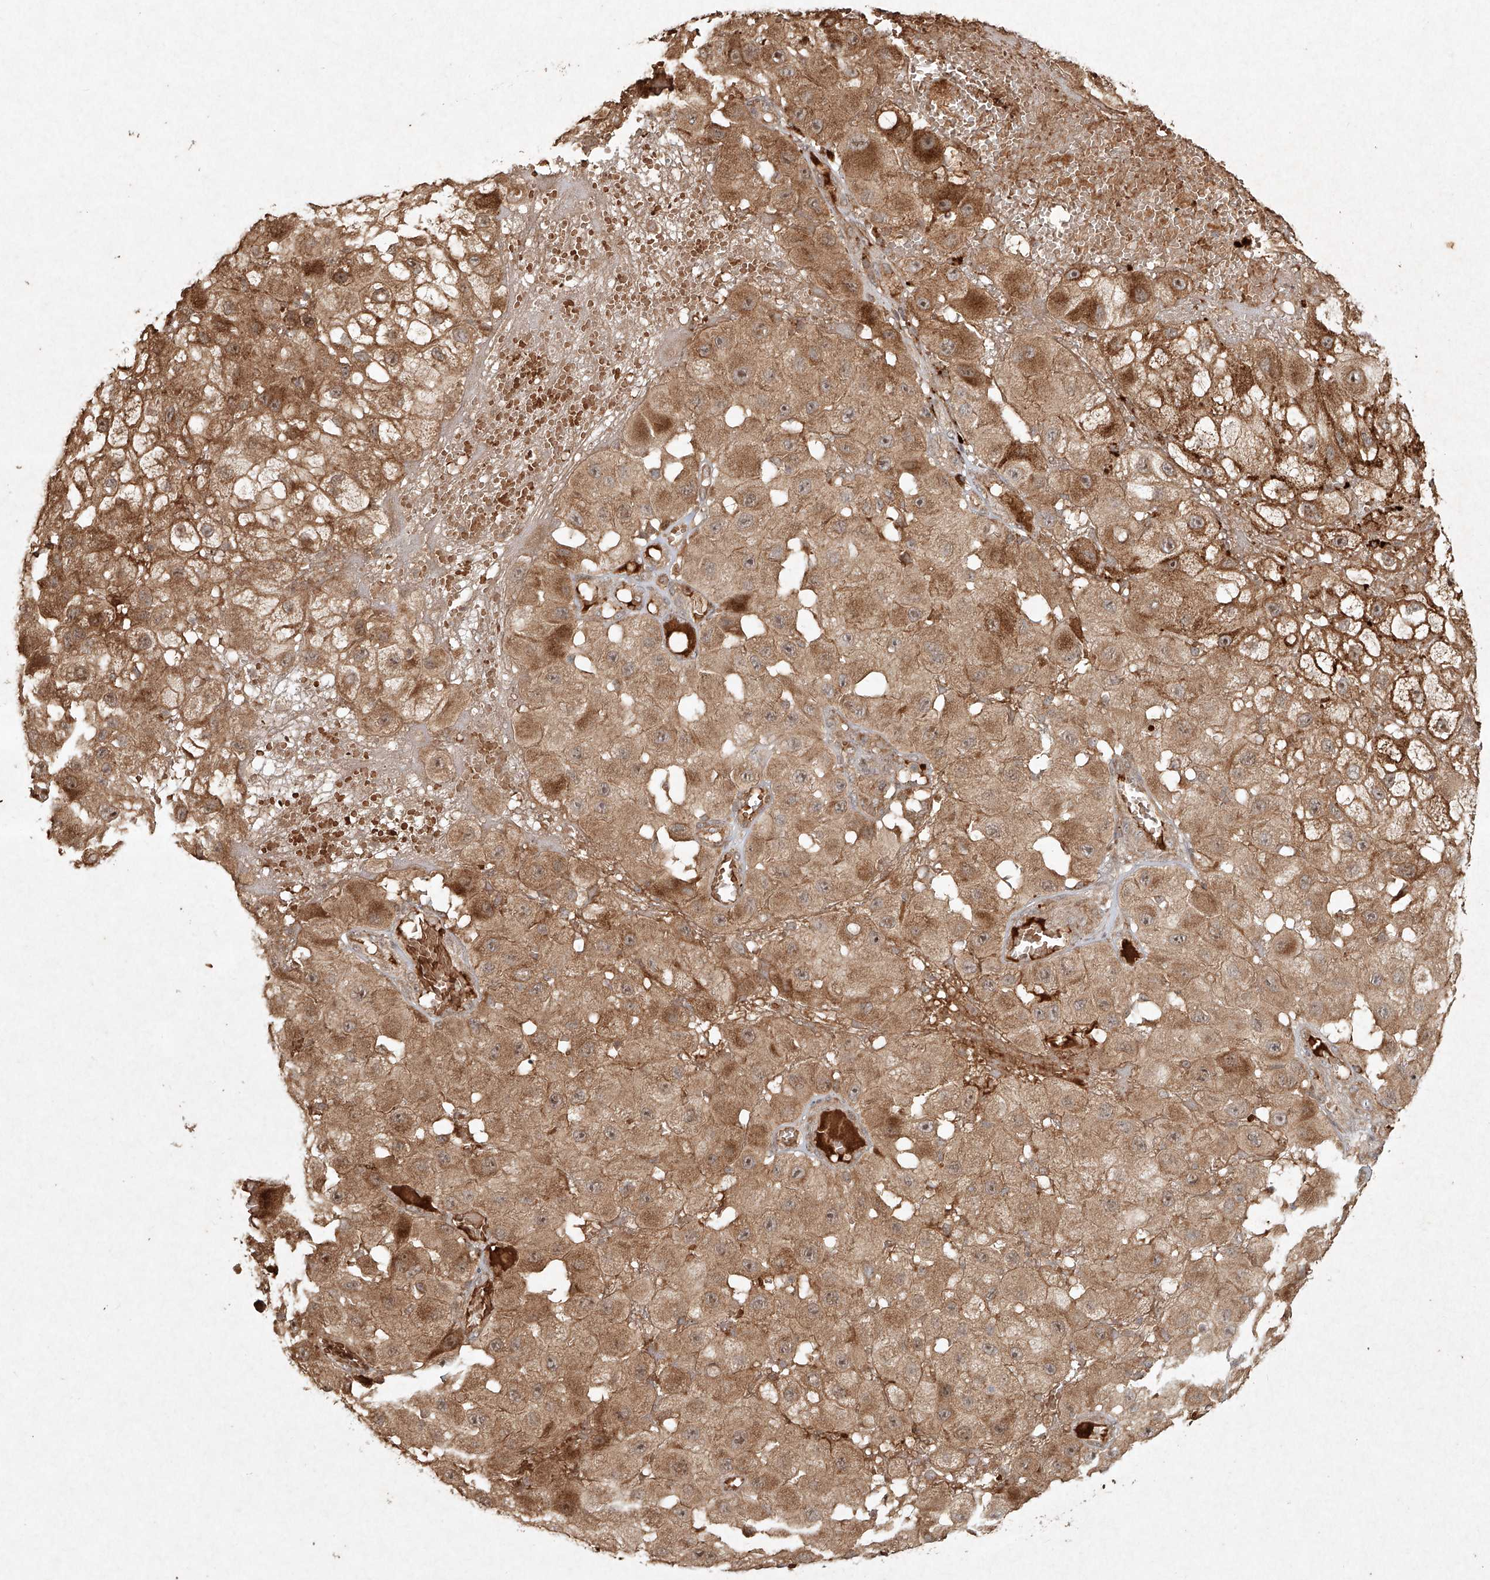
{"staining": {"intensity": "moderate", "quantity": ">75%", "location": "cytoplasmic/membranous,nuclear"}, "tissue": "melanoma", "cell_type": "Tumor cells", "image_type": "cancer", "snomed": [{"axis": "morphology", "description": "Malignant melanoma, NOS"}, {"axis": "topography", "description": "Skin"}], "caption": "Immunohistochemistry (IHC) of human malignant melanoma displays medium levels of moderate cytoplasmic/membranous and nuclear positivity in about >75% of tumor cells. The protein is shown in brown color, while the nuclei are stained blue.", "gene": "CYYR1", "patient": {"sex": "female", "age": 81}}